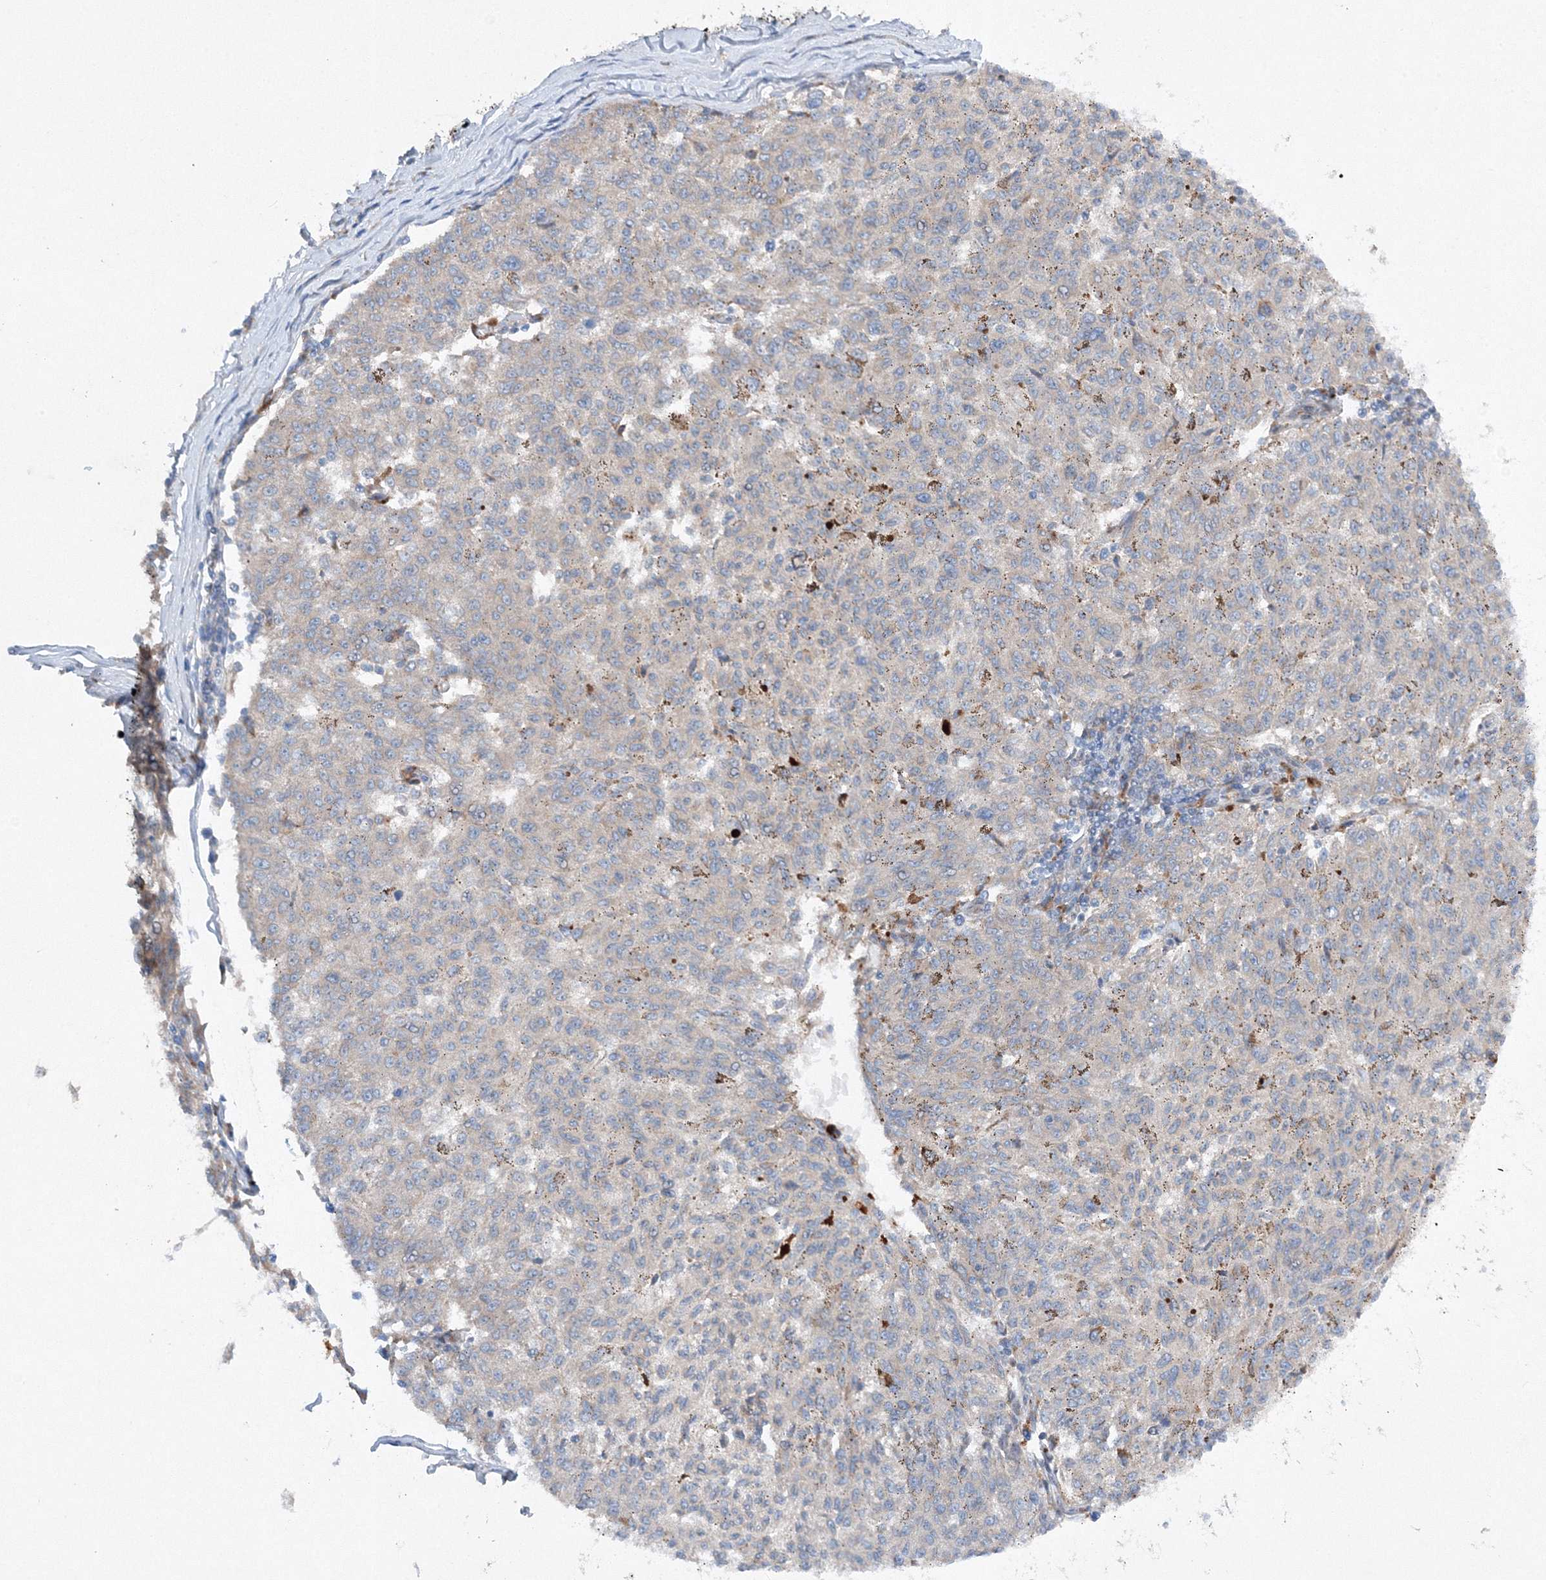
{"staining": {"intensity": "moderate", "quantity": ">75%", "location": "cytoplasmic/membranous,nuclear"}, "tissue": "melanoma", "cell_type": "Tumor cells", "image_type": "cancer", "snomed": [{"axis": "morphology", "description": "Malignant melanoma, NOS"}, {"axis": "topography", "description": "Skin"}], "caption": "This is an image of IHC staining of malignant melanoma, which shows moderate staining in the cytoplasmic/membranous and nuclear of tumor cells.", "gene": "SLC36A1", "patient": {"sex": "female", "age": 72}}